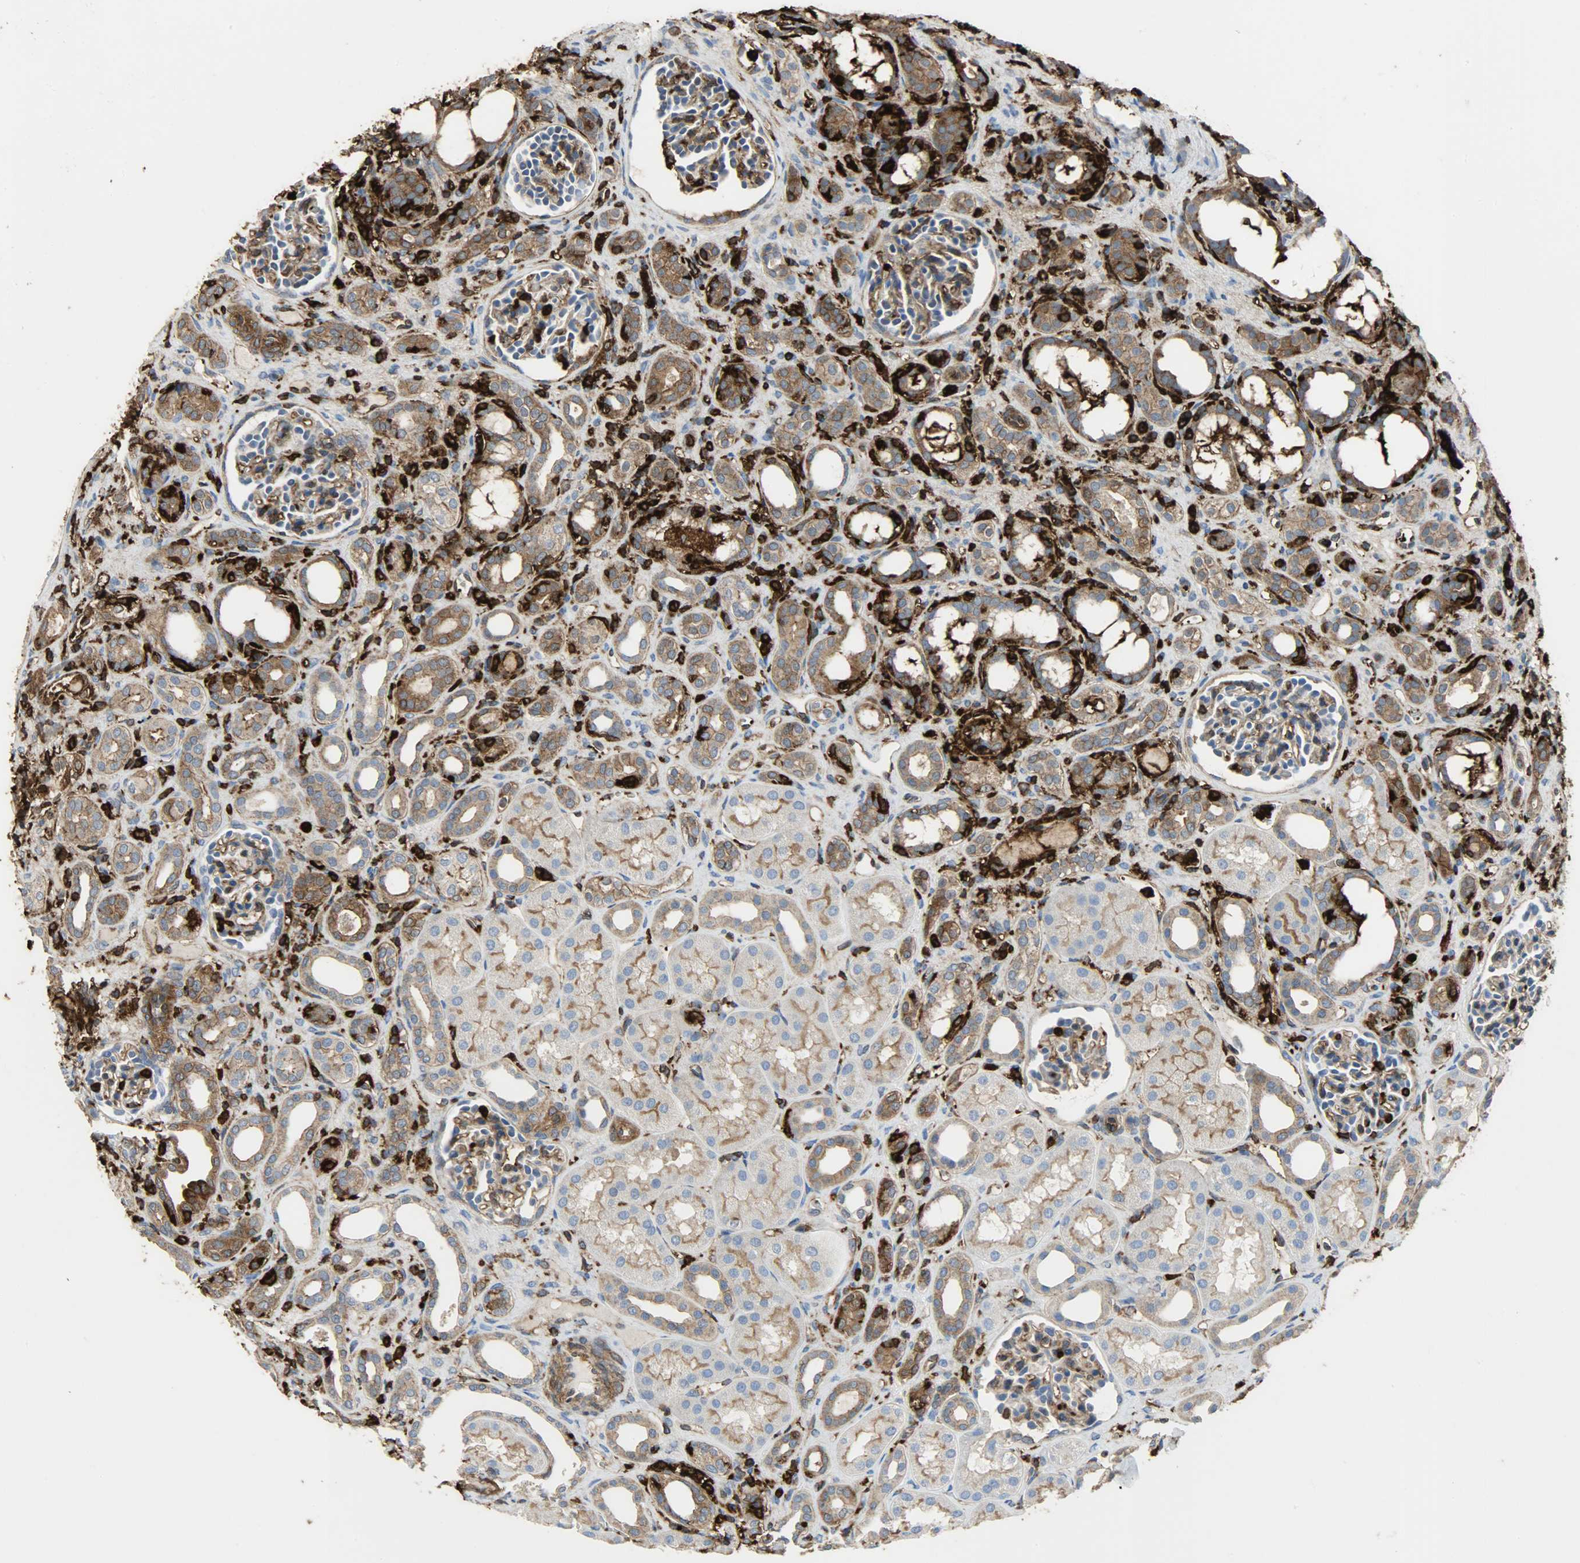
{"staining": {"intensity": "strong", "quantity": ">75%", "location": "cytoplasmic/membranous,nuclear"}, "tissue": "kidney", "cell_type": "Cells in glomeruli", "image_type": "normal", "snomed": [{"axis": "morphology", "description": "Normal tissue, NOS"}, {"axis": "topography", "description": "Kidney"}], "caption": "This histopathology image shows IHC staining of benign kidney, with high strong cytoplasmic/membranous,nuclear positivity in approximately >75% of cells in glomeruli.", "gene": "VASP", "patient": {"sex": "male", "age": 7}}